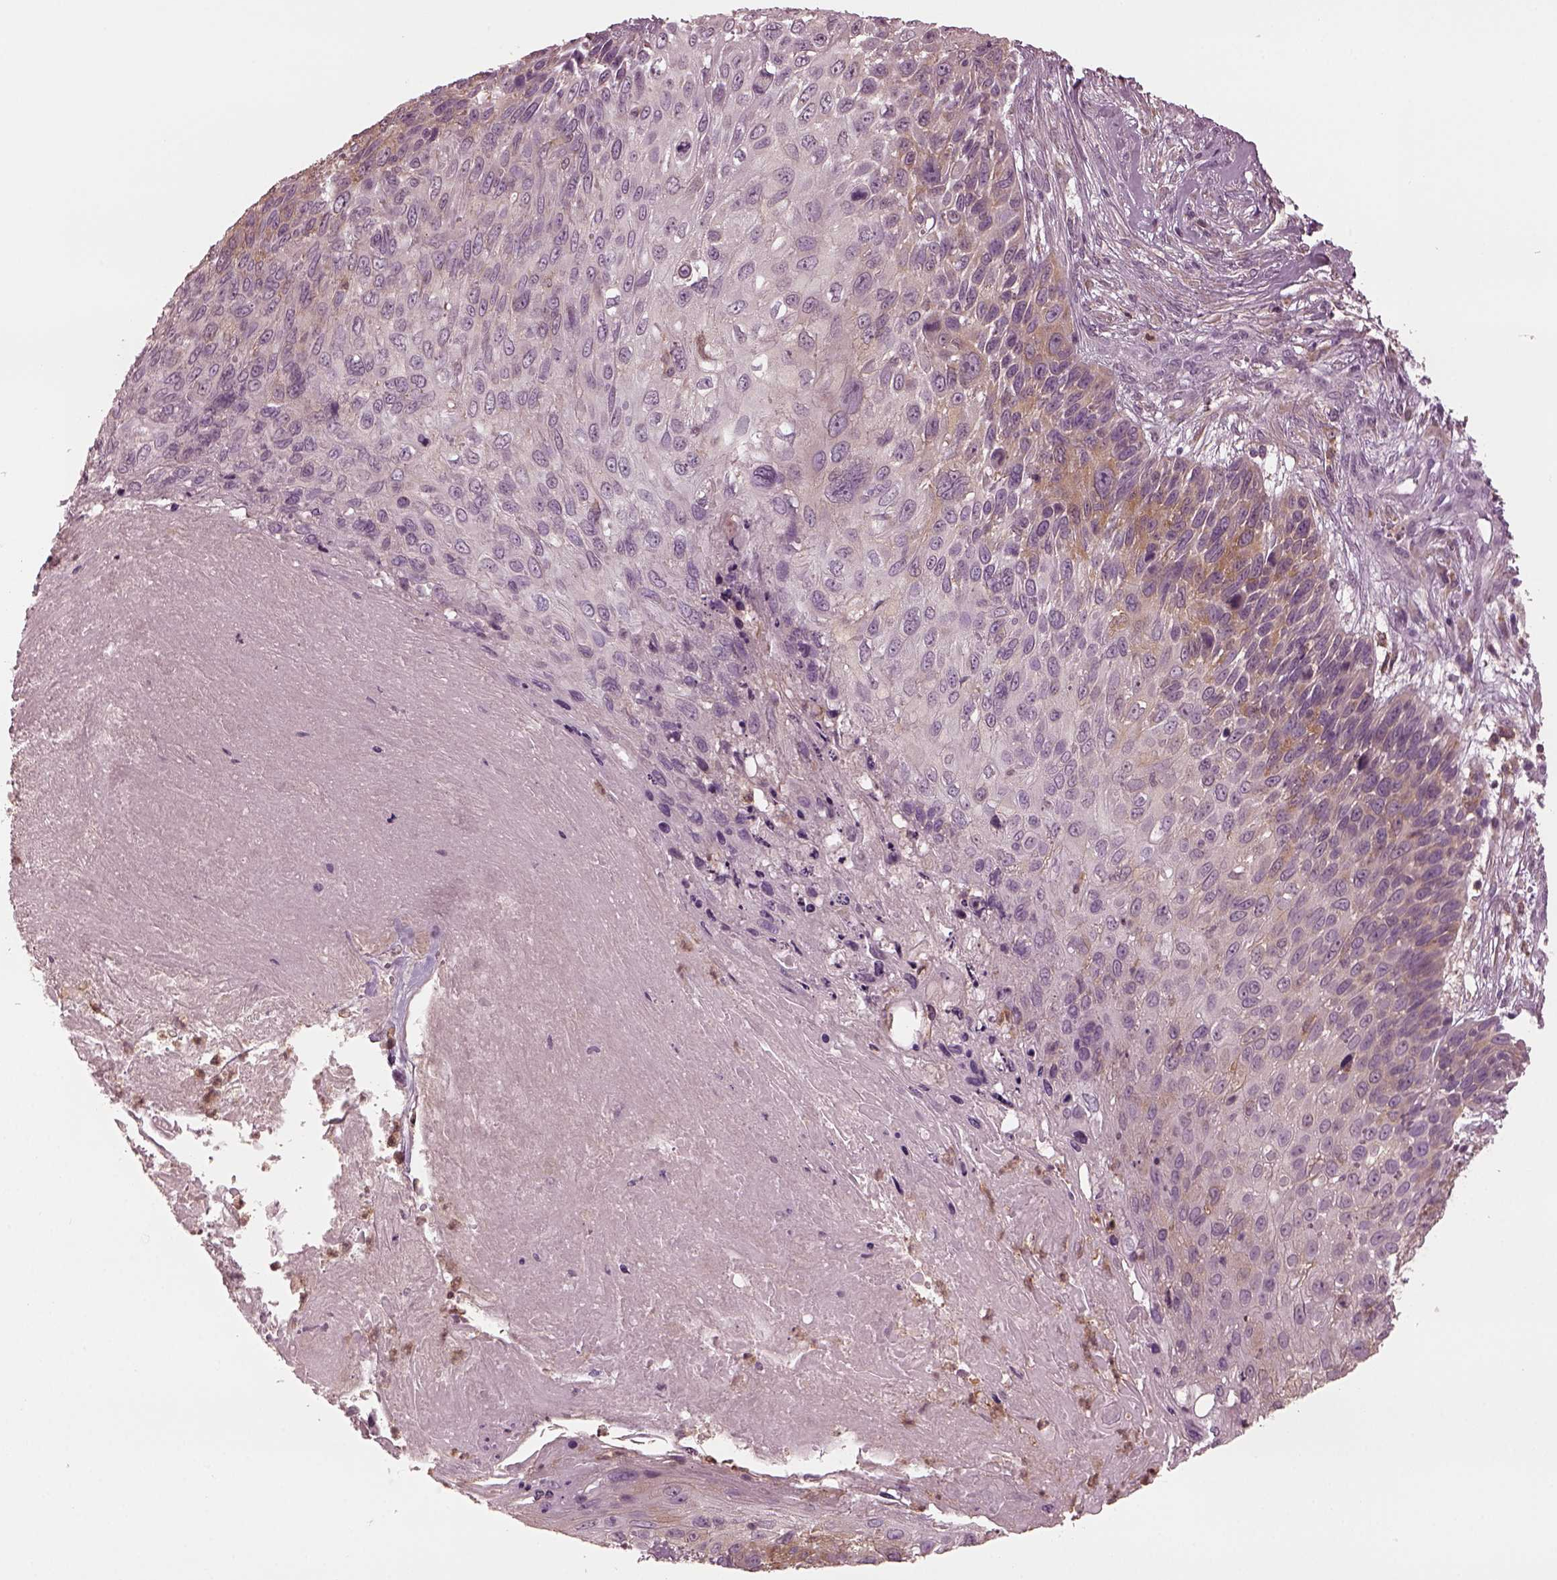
{"staining": {"intensity": "moderate", "quantity": "<25%", "location": "cytoplasmic/membranous"}, "tissue": "skin cancer", "cell_type": "Tumor cells", "image_type": "cancer", "snomed": [{"axis": "morphology", "description": "Squamous cell carcinoma, NOS"}, {"axis": "topography", "description": "Skin"}], "caption": "About <25% of tumor cells in skin cancer (squamous cell carcinoma) show moderate cytoplasmic/membranous protein staining as visualized by brown immunohistochemical staining.", "gene": "PSTPIP2", "patient": {"sex": "male", "age": 92}}